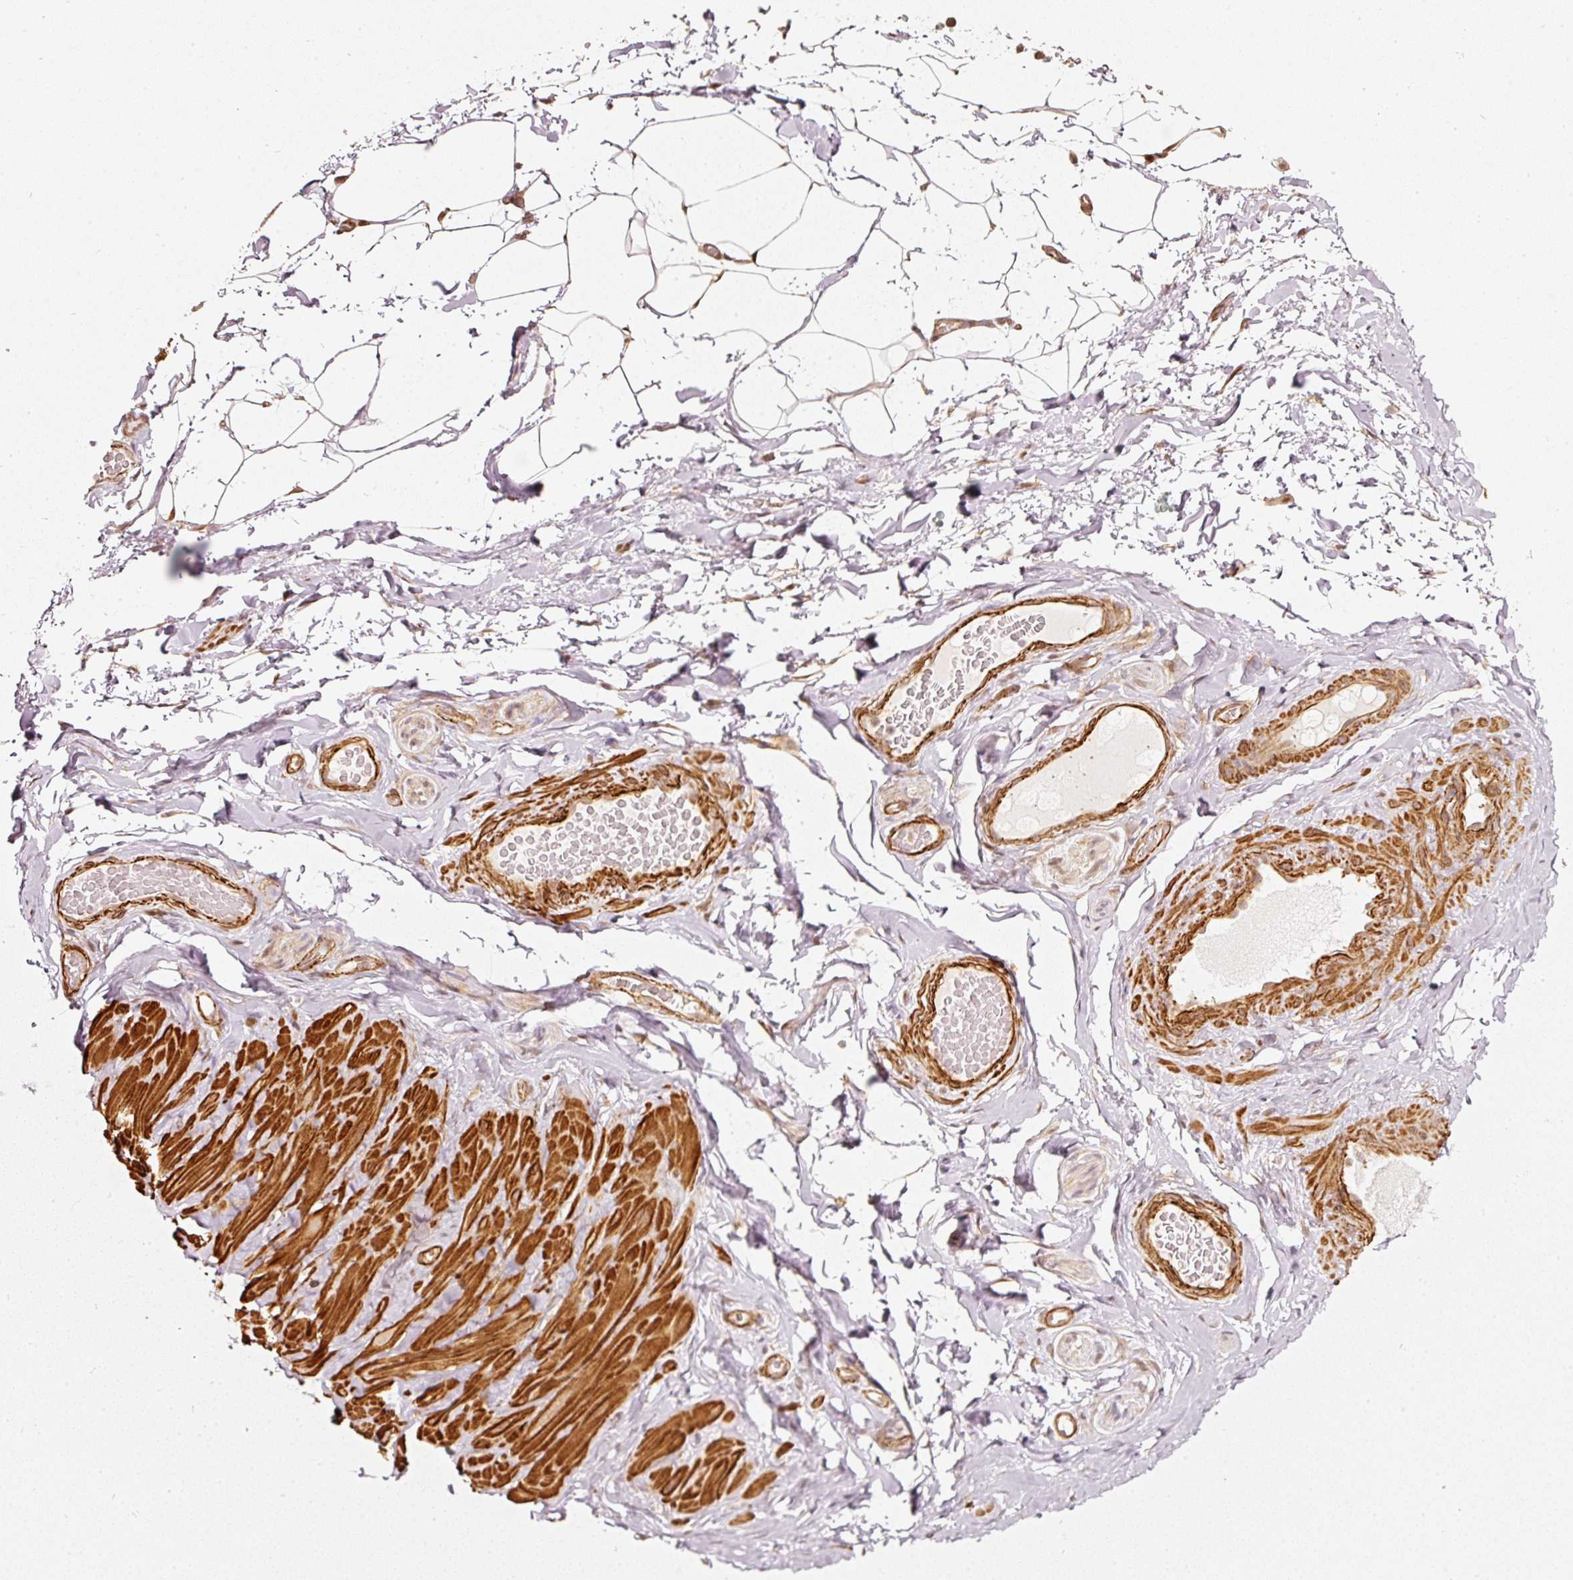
{"staining": {"intensity": "moderate", "quantity": ">75%", "location": "cytoplasmic/membranous,nuclear"}, "tissue": "adipose tissue", "cell_type": "Adipocytes", "image_type": "normal", "snomed": [{"axis": "morphology", "description": "Normal tissue, NOS"}, {"axis": "topography", "description": "Vascular tissue"}, {"axis": "topography", "description": "Peripheral nerve tissue"}], "caption": "Immunohistochemical staining of benign human adipose tissue displays moderate cytoplasmic/membranous,nuclear protein expression in about >75% of adipocytes. The staining was performed using DAB, with brown indicating positive protein expression. Nuclei are stained blue with hematoxylin.", "gene": "PSMD1", "patient": {"sex": "male", "age": 41}}